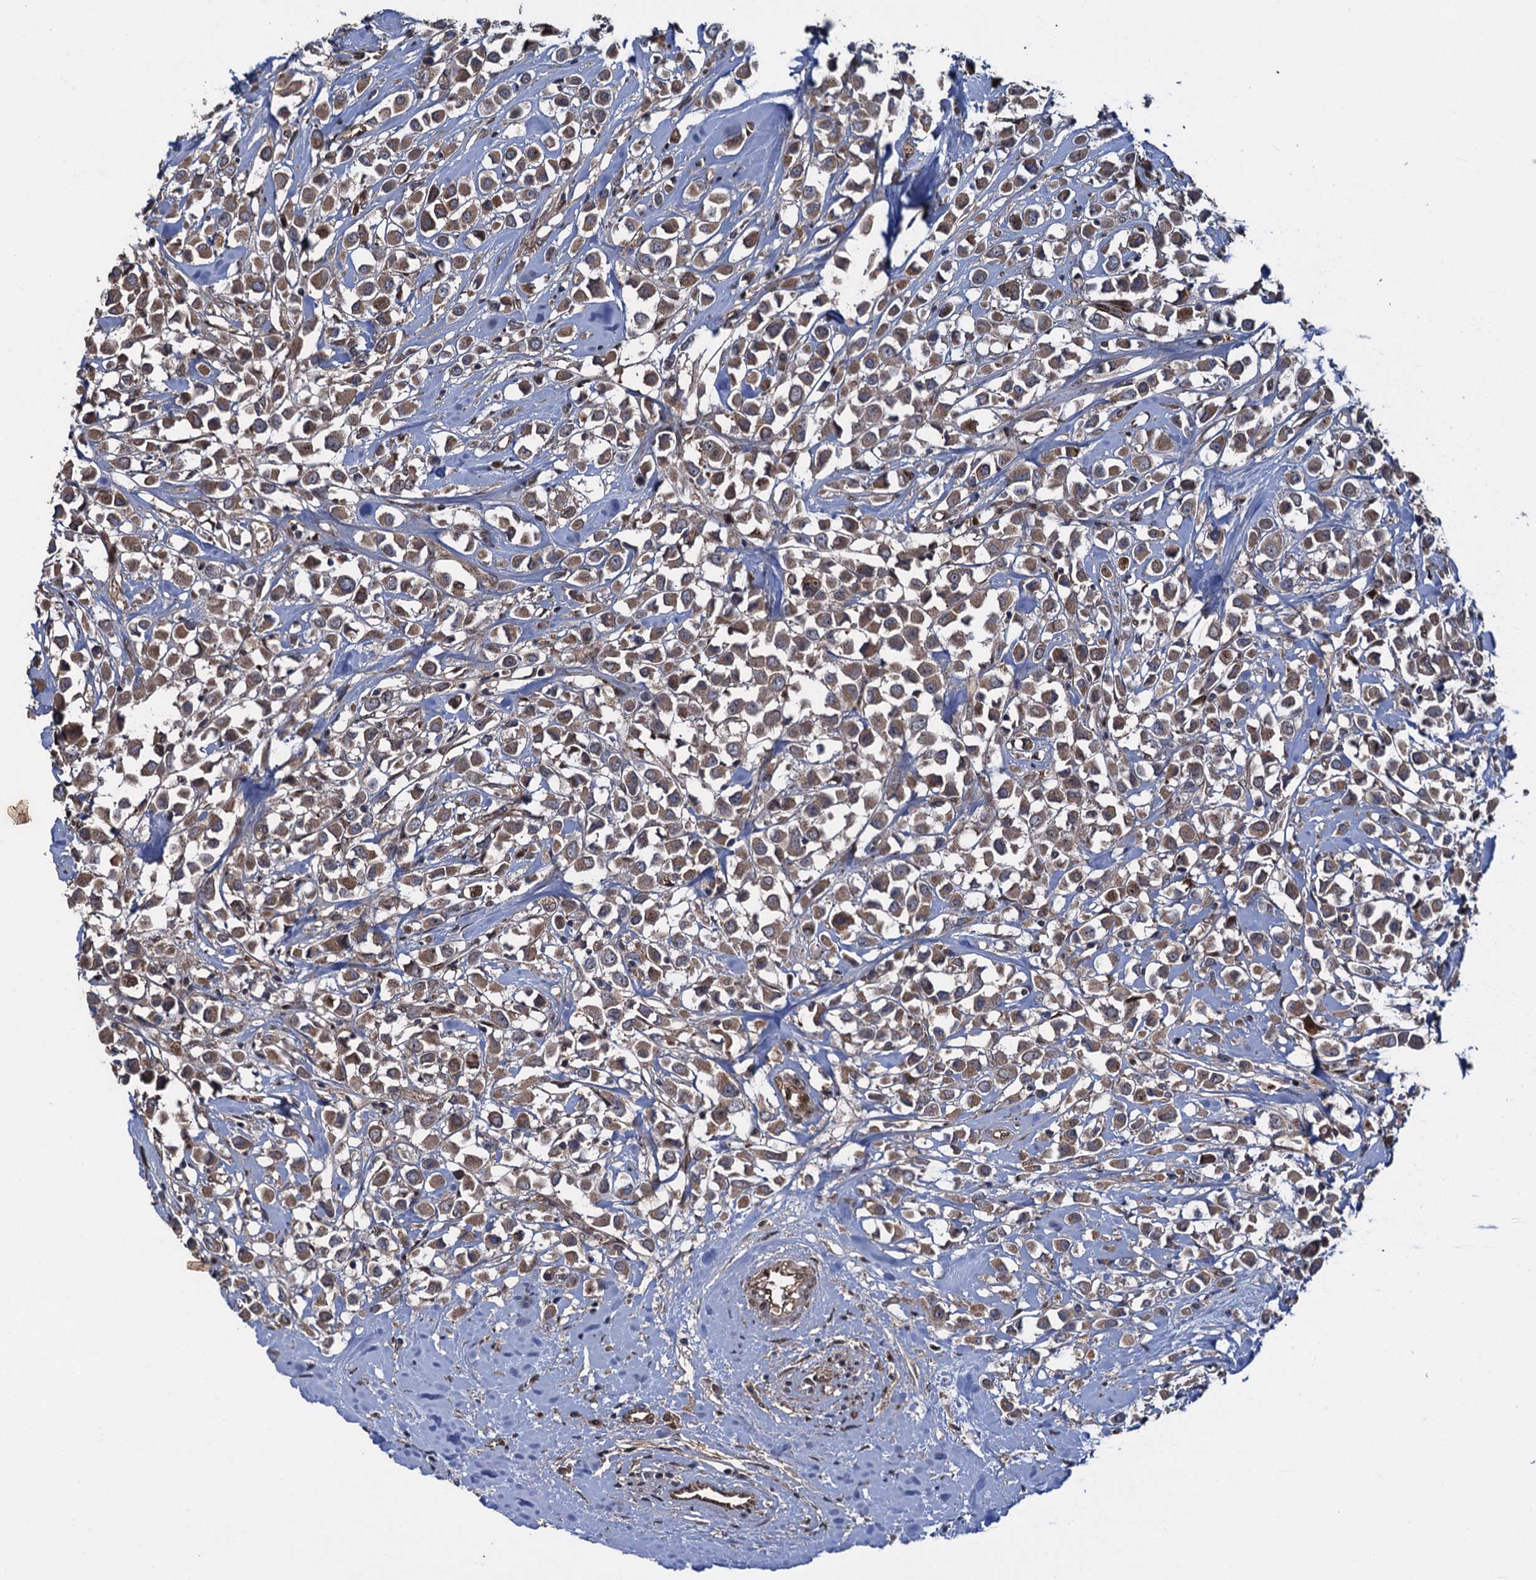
{"staining": {"intensity": "moderate", "quantity": ">75%", "location": "cytoplasmic/membranous"}, "tissue": "breast cancer", "cell_type": "Tumor cells", "image_type": "cancer", "snomed": [{"axis": "morphology", "description": "Duct carcinoma"}, {"axis": "topography", "description": "Breast"}], "caption": "IHC micrograph of breast cancer (intraductal carcinoma) stained for a protein (brown), which demonstrates medium levels of moderate cytoplasmic/membranous staining in approximately >75% of tumor cells.", "gene": "RHOBTB1", "patient": {"sex": "female", "age": 61}}